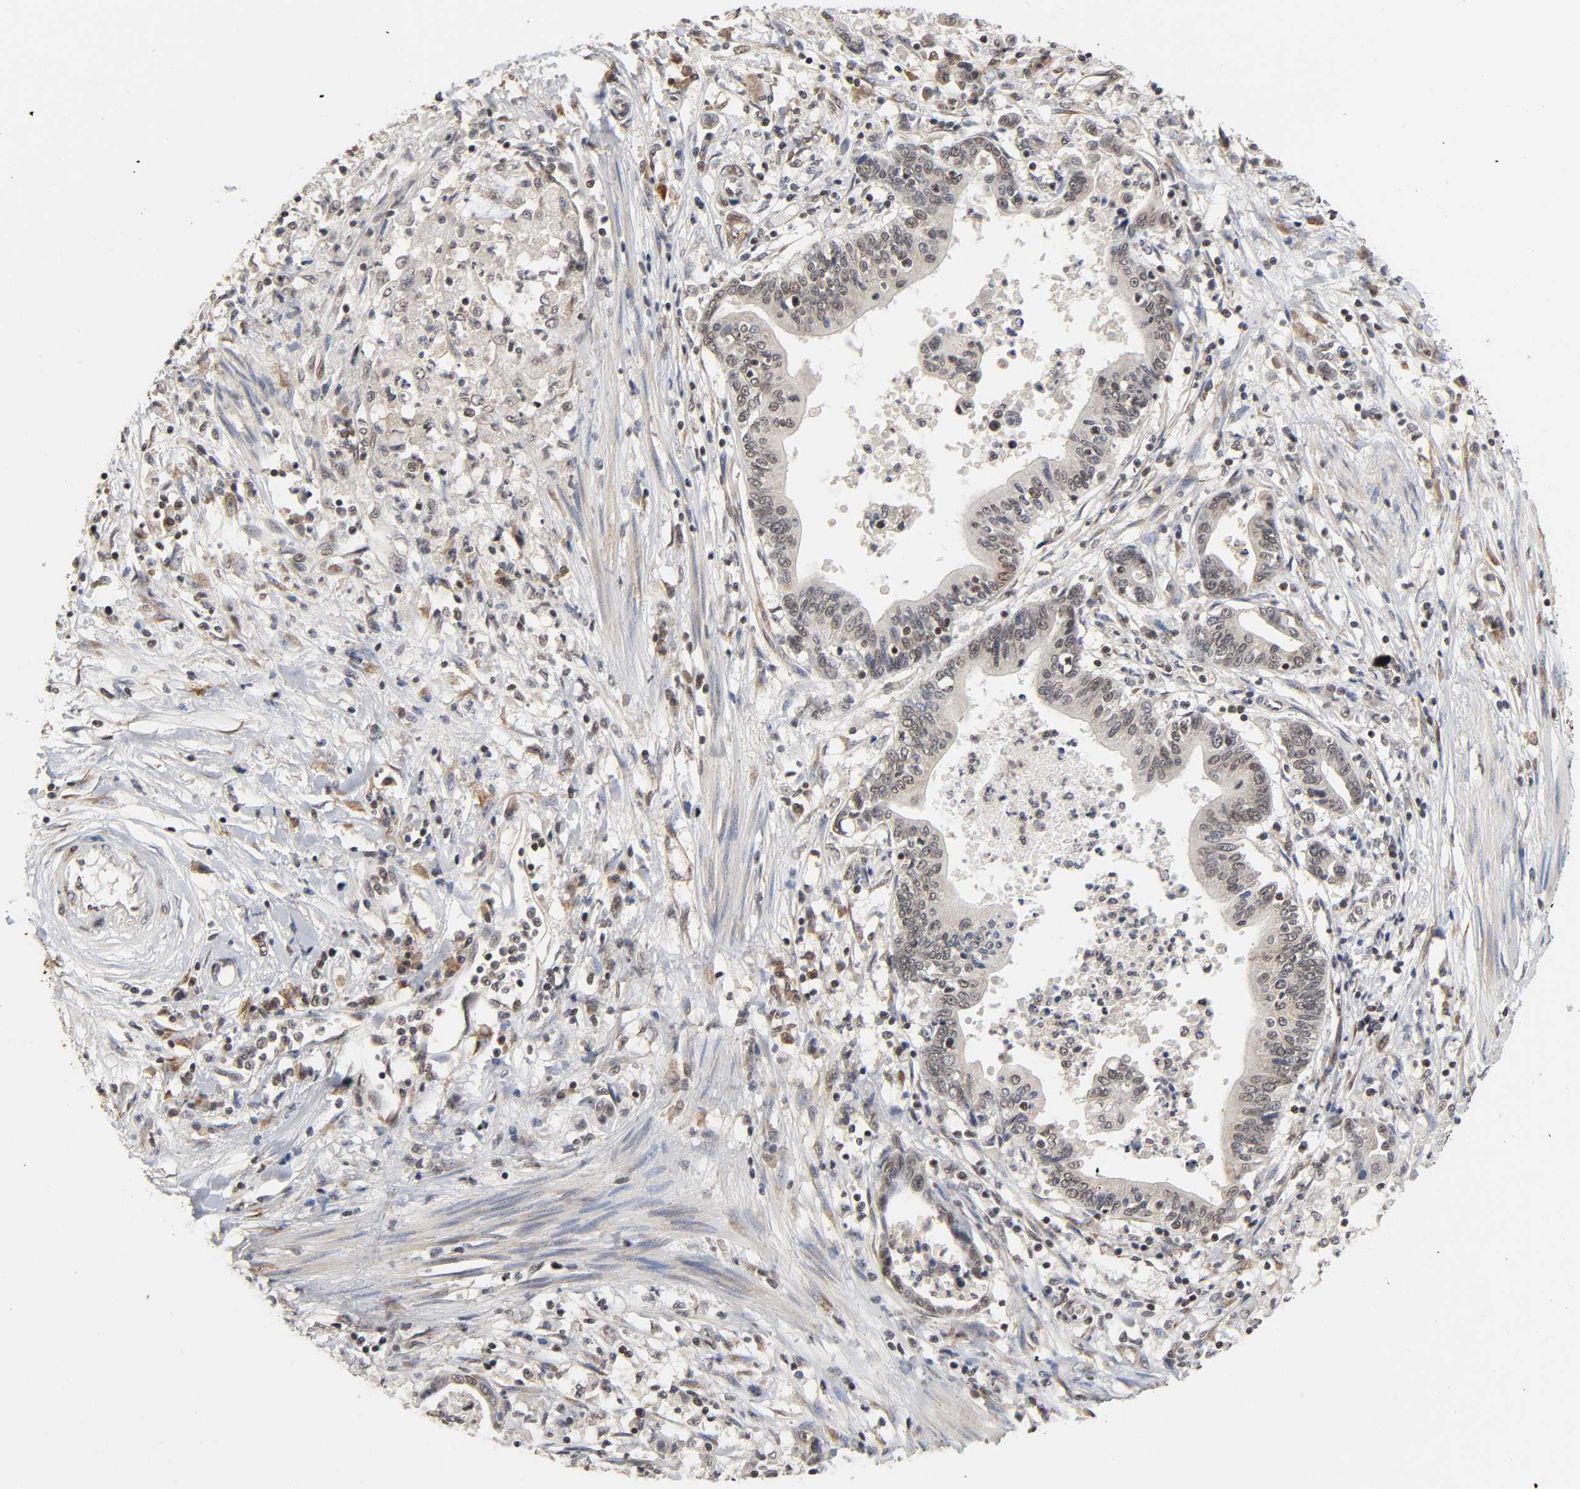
{"staining": {"intensity": "weak", "quantity": "25%-75%", "location": "cytoplasmic/membranous,nuclear"}, "tissue": "pancreatic cancer", "cell_type": "Tumor cells", "image_type": "cancer", "snomed": [{"axis": "morphology", "description": "Adenocarcinoma, NOS"}, {"axis": "topography", "description": "Pancreas"}], "caption": "Pancreatic adenocarcinoma was stained to show a protein in brown. There is low levels of weak cytoplasmic/membranous and nuclear positivity in approximately 25%-75% of tumor cells.", "gene": "ZNF384", "patient": {"sex": "female", "age": 48}}